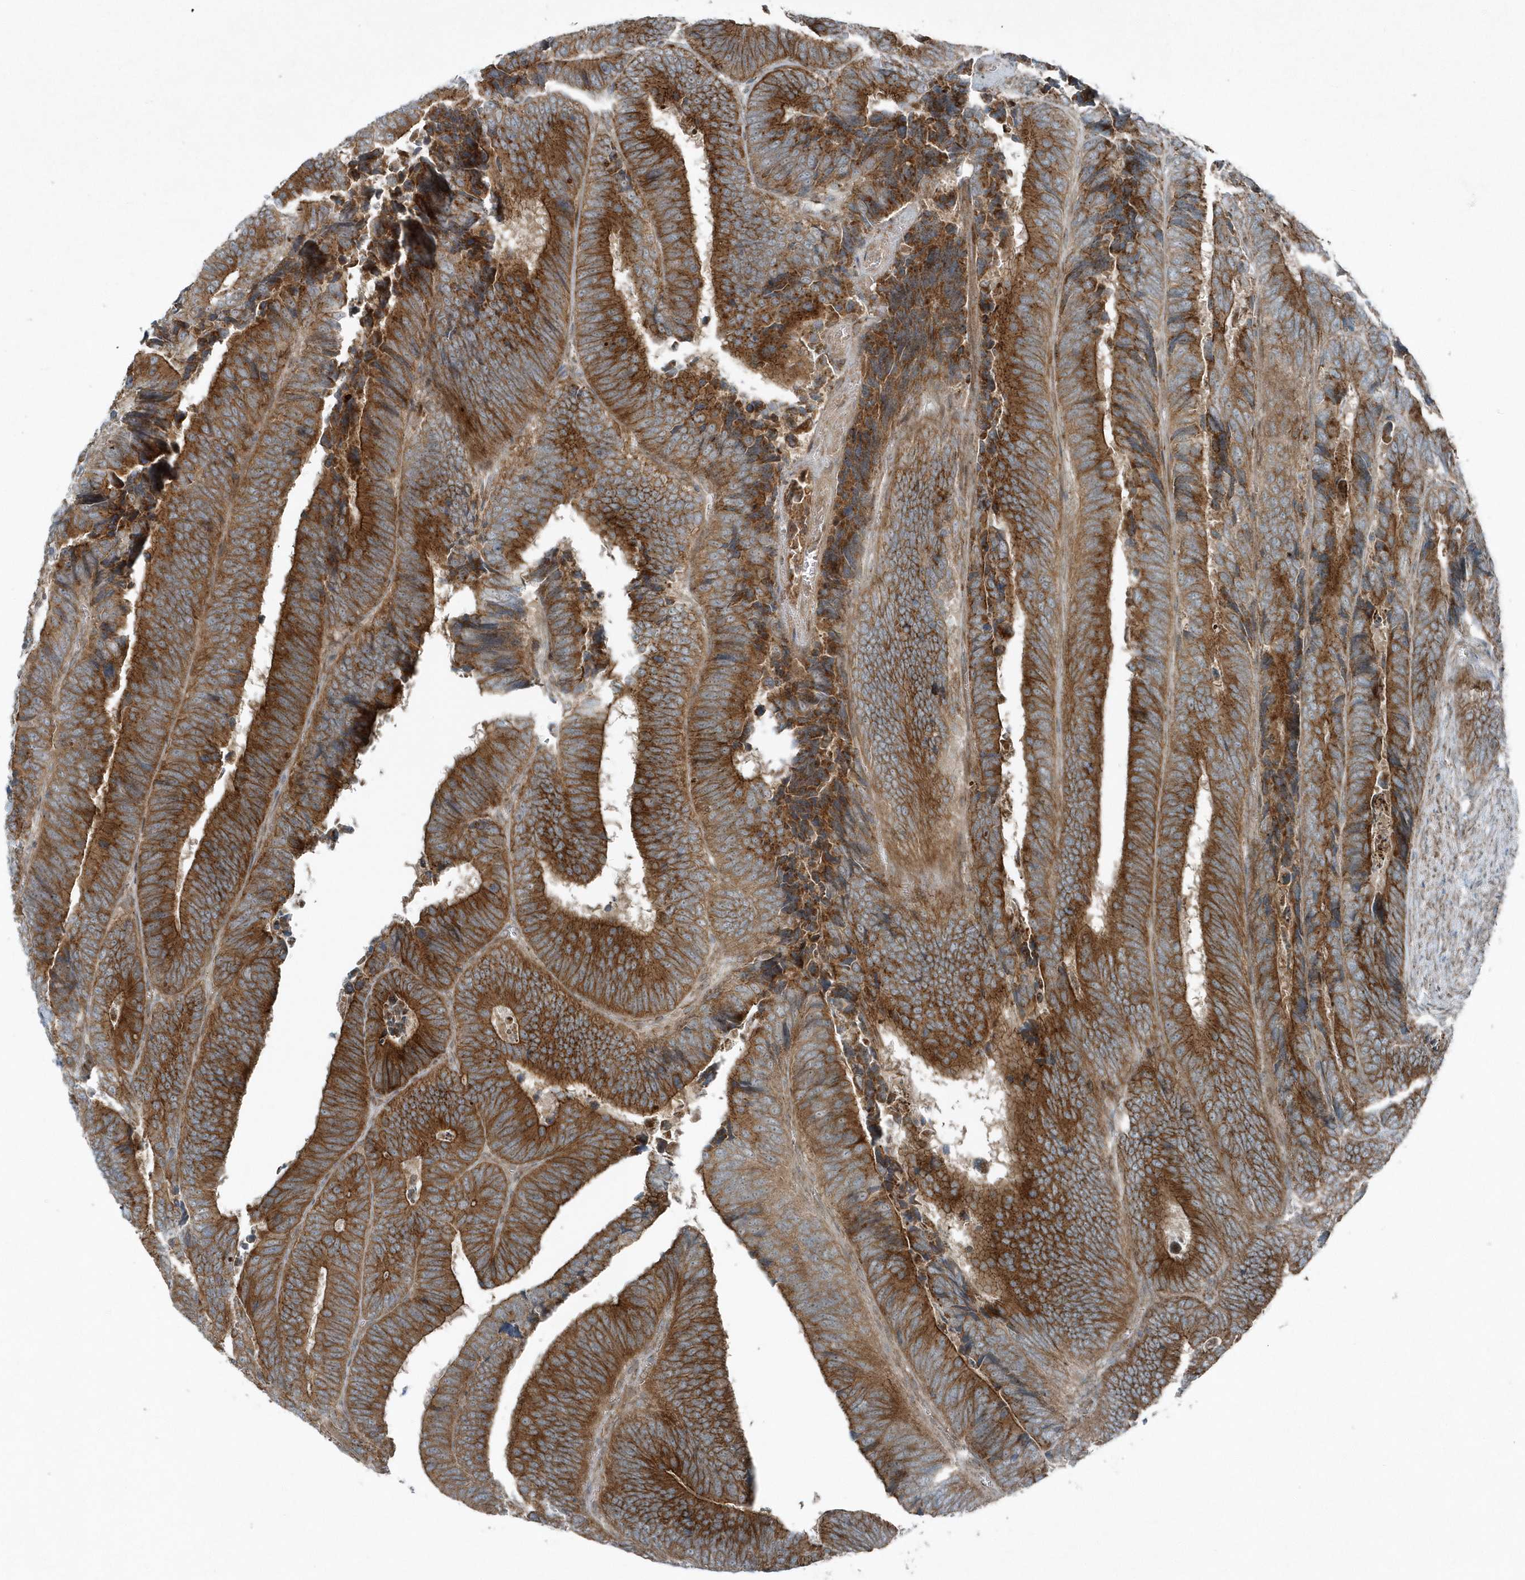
{"staining": {"intensity": "strong", "quantity": ">75%", "location": "cytoplasmic/membranous"}, "tissue": "colorectal cancer", "cell_type": "Tumor cells", "image_type": "cancer", "snomed": [{"axis": "morphology", "description": "Adenocarcinoma, NOS"}, {"axis": "topography", "description": "Colon"}], "caption": "Colorectal cancer tissue shows strong cytoplasmic/membranous positivity in approximately >75% of tumor cells", "gene": "GCC2", "patient": {"sex": "male", "age": 72}}